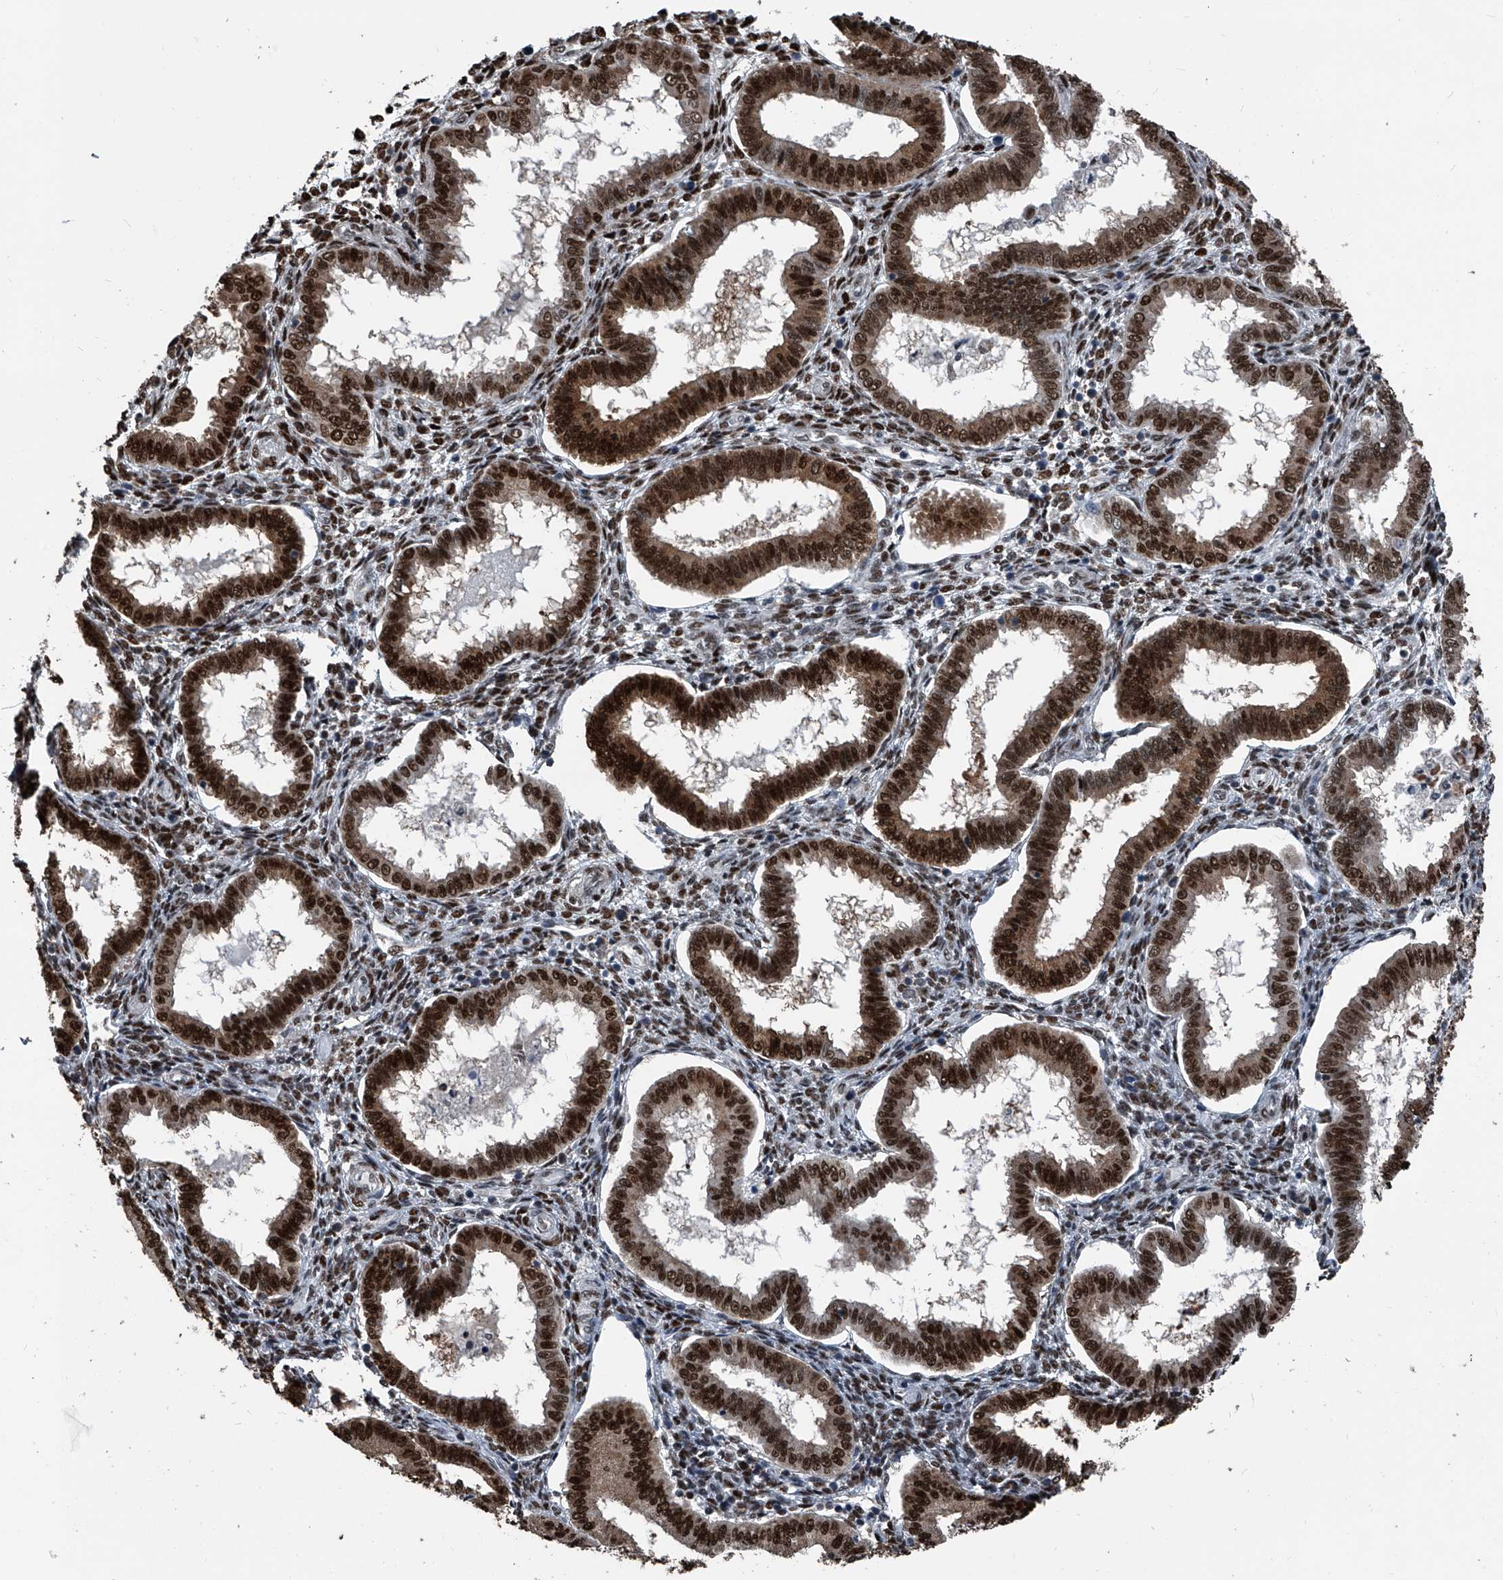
{"staining": {"intensity": "moderate", "quantity": ">75%", "location": "nuclear"}, "tissue": "endometrium", "cell_type": "Cells in endometrial stroma", "image_type": "normal", "snomed": [{"axis": "morphology", "description": "Normal tissue, NOS"}, {"axis": "topography", "description": "Endometrium"}], "caption": "Benign endometrium was stained to show a protein in brown. There is medium levels of moderate nuclear staining in approximately >75% of cells in endometrial stroma. (IHC, brightfield microscopy, high magnification).", "gene": "FKBP5", "patient": {"sex": "female", "age": 24}}